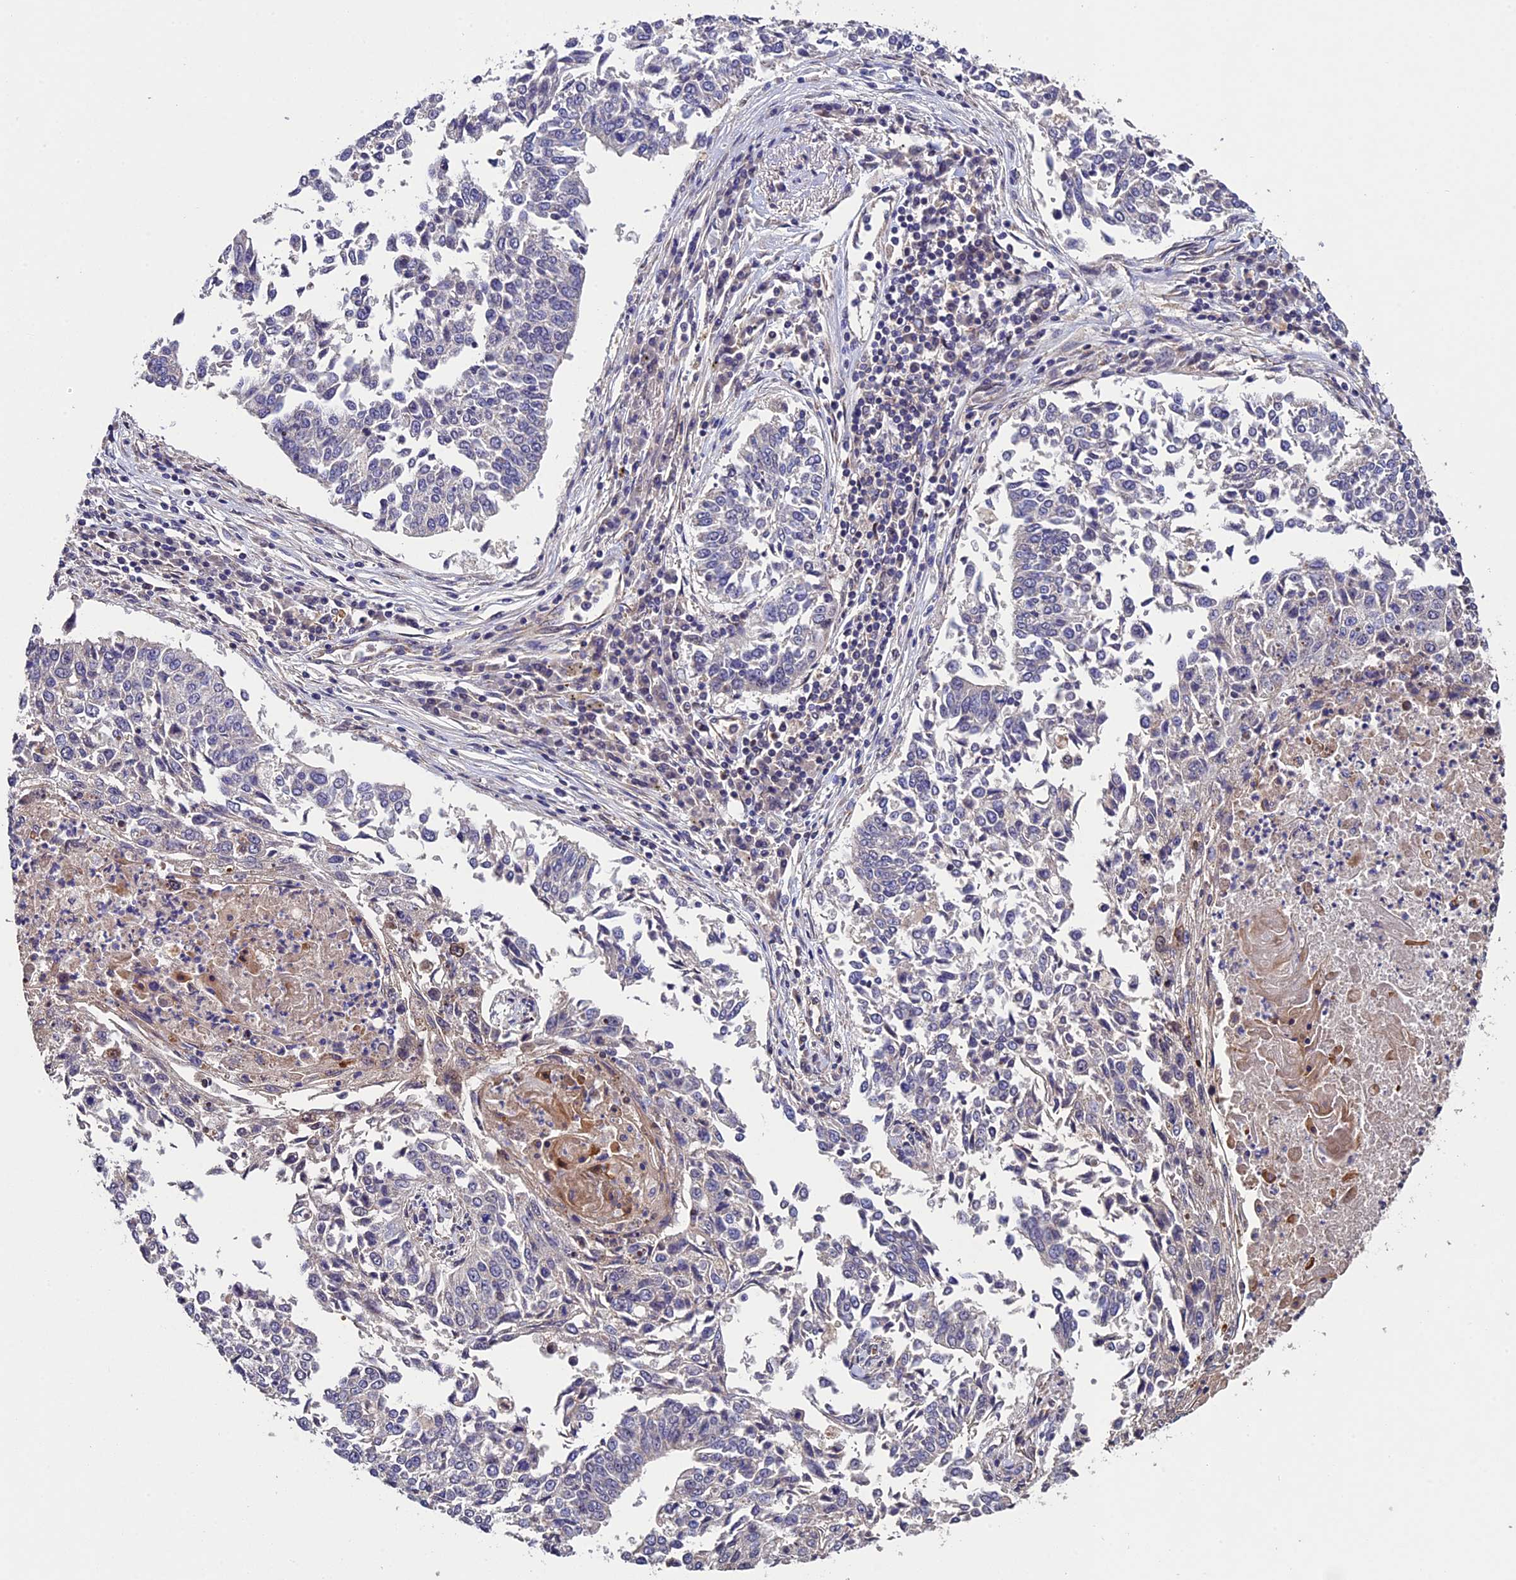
{"staining": {"intensity": "negative", "quantity": "none", "location": "none"}, "tissue": "lung cancer", "cell_type": "Tumor cells", "image_type": "cancer", "snomed": [{"axis": "morphology", "description": "Normal tissue, NOS"}, {"axis": "morphology", "description": "Squamous cell carcinoma, NOS"}, {"axis": "topography", "description": "Cartilage tissue"}, {"axis": "topography", "description": "Bronchus"}, {"axis": "topography", "description": "Lung"}, {"axis": "topography", "description": "Peripheral nerve tissue"}], "caption": "Photomicrograph shows no protein staining in tumor cells of lung cancer tissue.", "gene": "RNF17", "patient": {"sex": "female", "age": 49}}